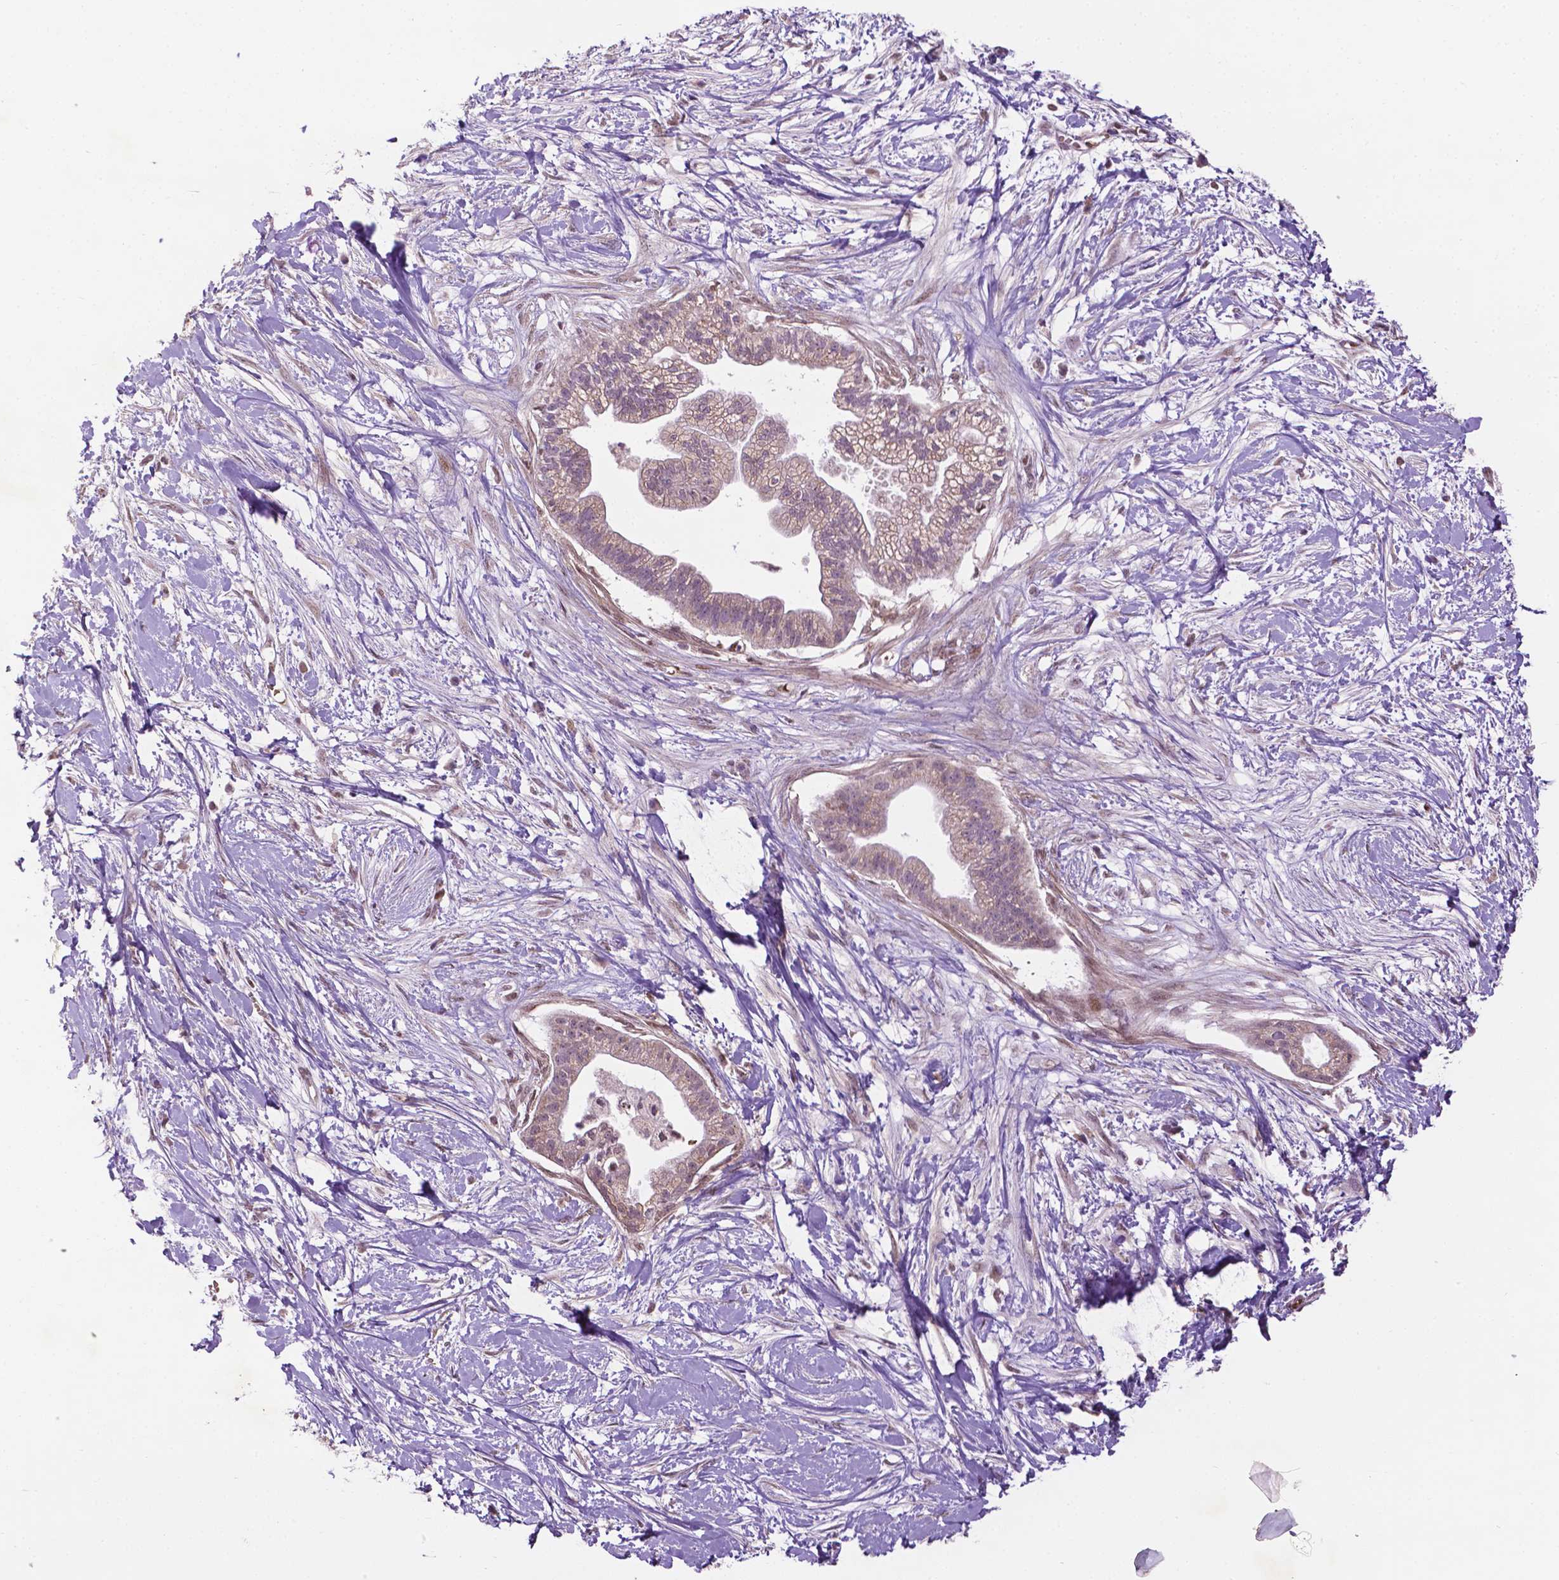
{"staining": {"intensity": "weak", "quantity": "25%-75%", "location": "cytoplasmic/membranous"}, "tissue": "pancreatic cancer", "cell_type": "Tumor cells", "image_type": "cancer", "snomed": [{"axis": "morphology", "description": "Normal tissue, NOS"}, {"axis": "morphology", "description": "Adenocarcinoma, NOS"}, {"axis": "topography", "description": "Lymph node"}, {"axis": "topography", "description": "Pancreas"}], "caption": "DAB immunohistochemical staining of pancreatic cancer (adenocarcinoma) demonstrates weak cytoplasmic/membranous protein positivity in approximately 25%-75% of tumor cells. The staining was performed using DAB to visualize the protein expression in brown, while the nuclei were stained in blue with hematoxylin (Magnification: 20x).", "gene": "ZNF41", "patient": {"sex": "female", "age": 58}}